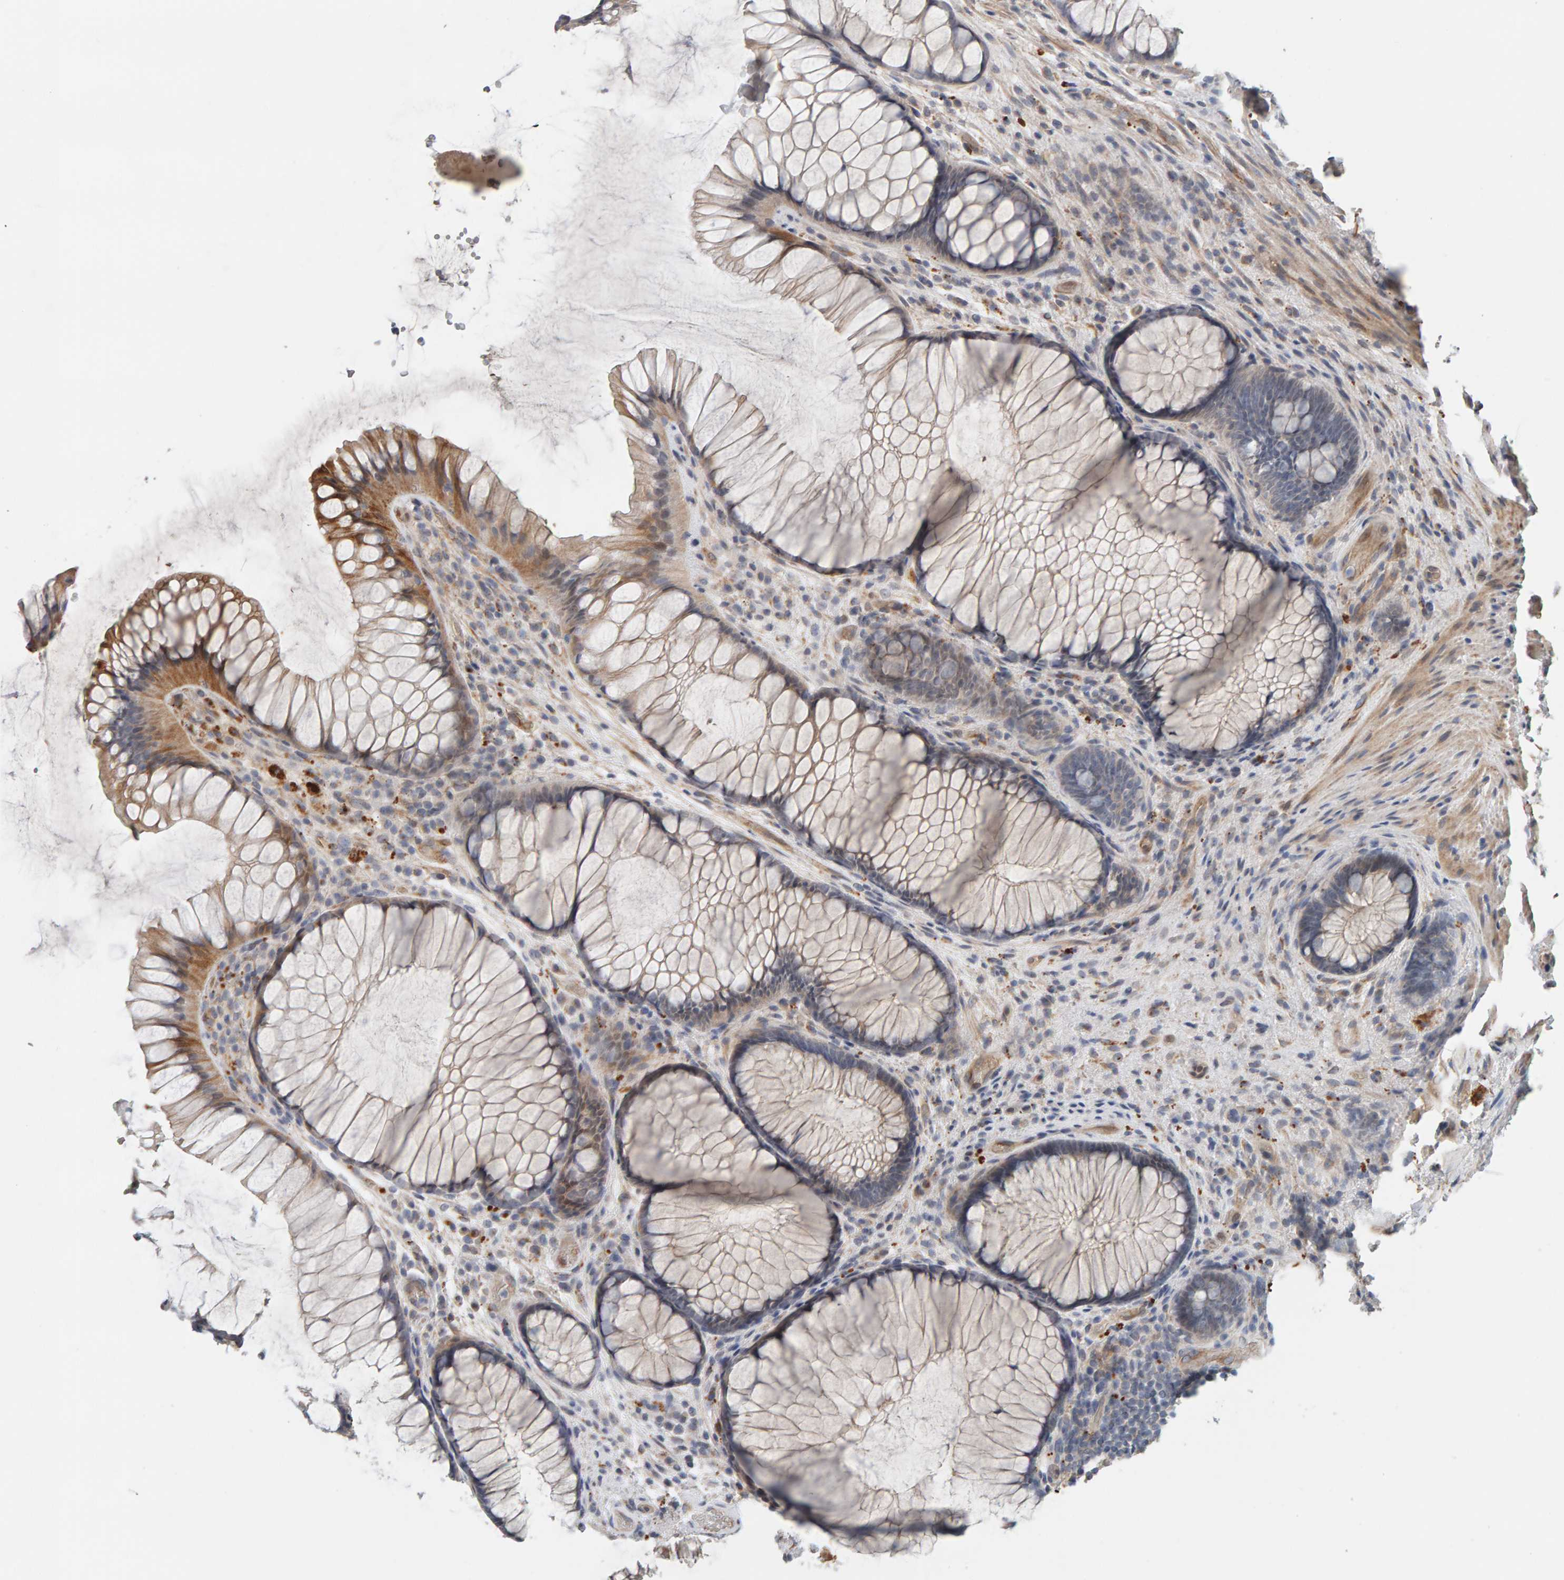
{"staining": {"intensity": "moderate", "quantity": "25%-75%", "location": "cytoplasmic/membranous"}, "tissue": "rectum", "cell_type": "Glandular cells", "image_type": "normal", "snomed": [{"axis": "morphology", "description": "Normal tissue, NOS"}, {"axis": "topography", "description": "Rectum"}], "caption": "Rectum stained with DAB immunohistochemistry demonstrates medium levels of moderate cytoplasmic/membranous expression in about 25%-75% of glandular cells. The staining was performed using DAB to visualize the protein expression in brown, while the nuclei were stained in blue with hematoxylin (Magnification: 20x).", "gene": "IPPK", "patient": {"sex": "male", "age": 51}}